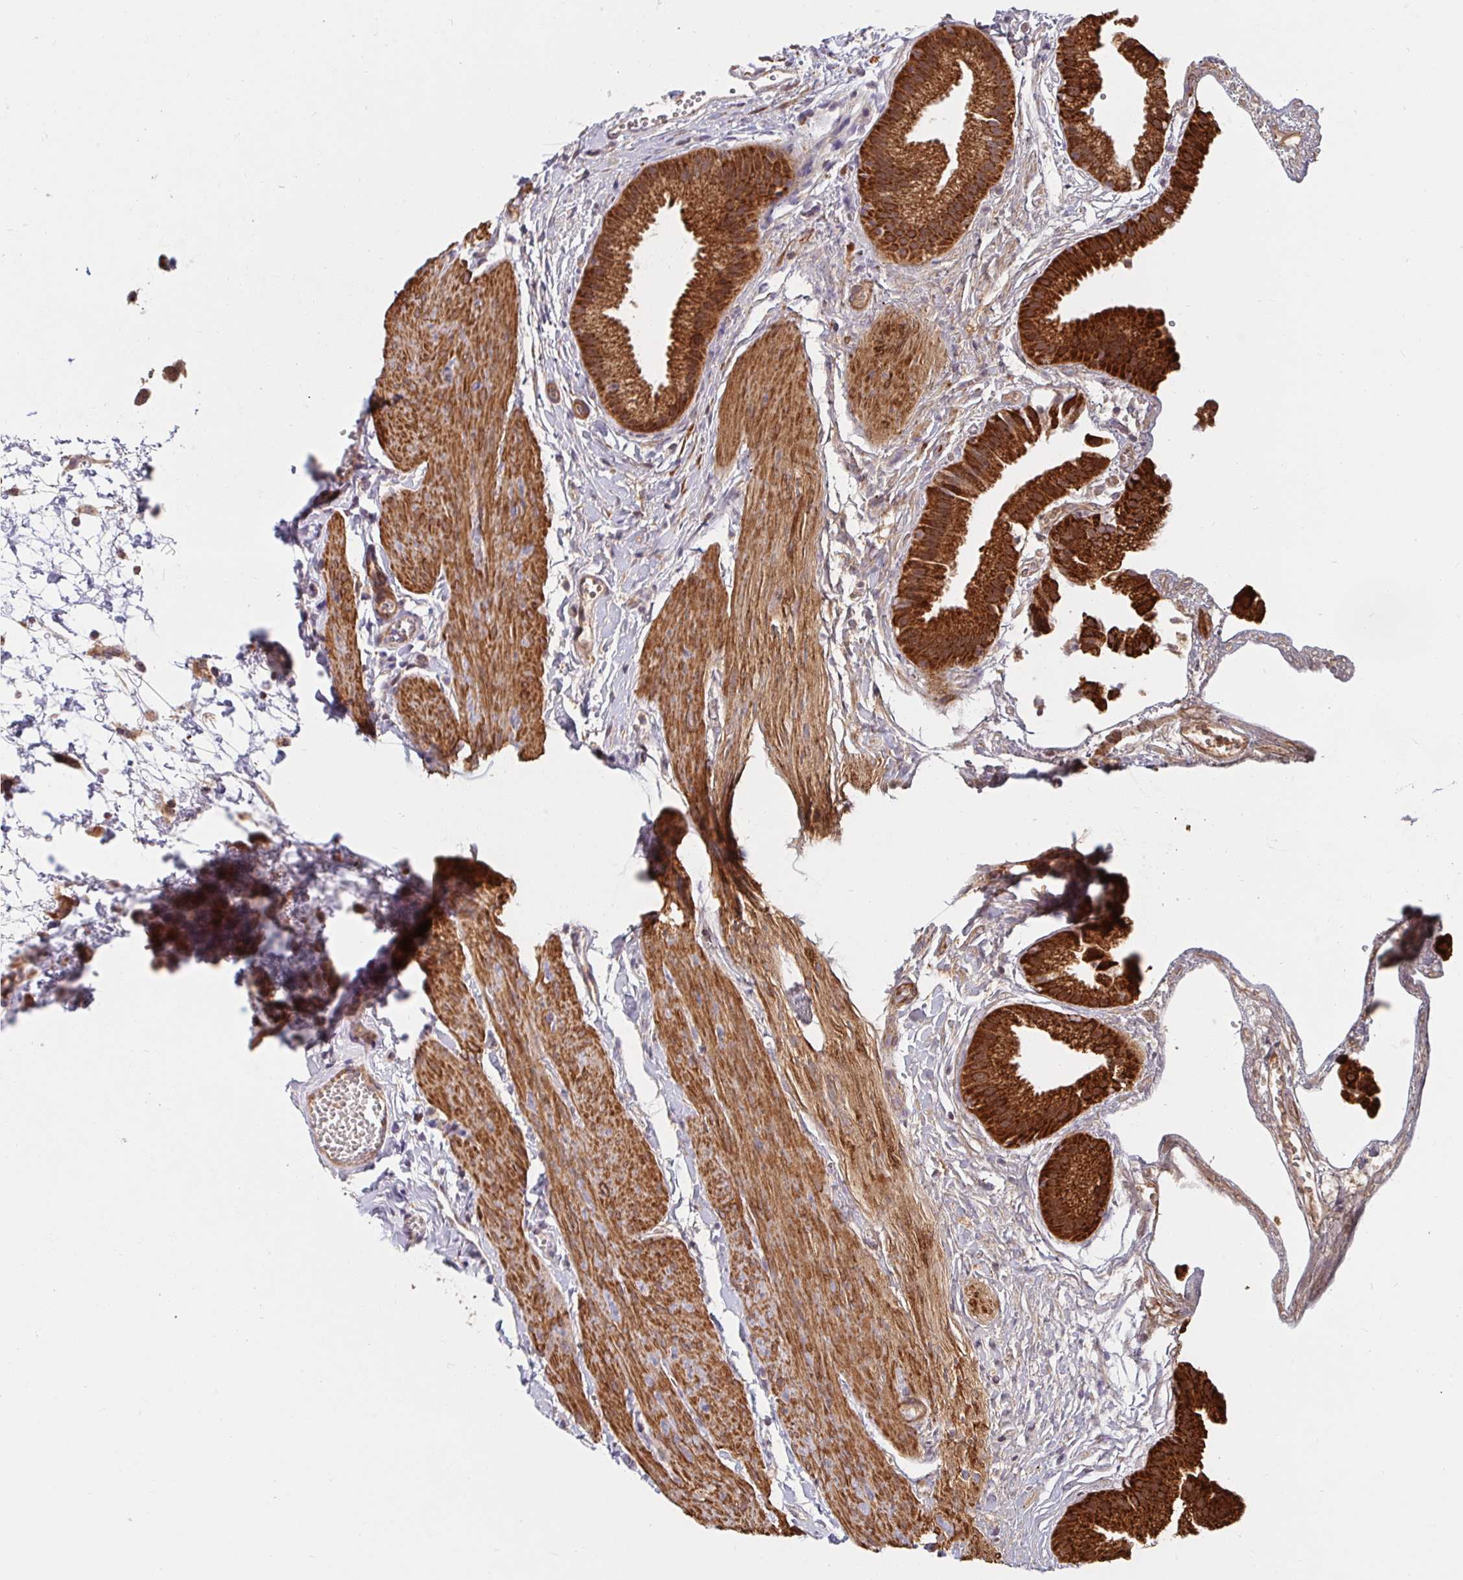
{"staining": {"intensity": "strong", "quantity": ">75%", "location": "cytoplasmic/membranous"}, "tissue": "gallbladder", "cell_type": "Glandular cells", "image_type": "normal", "snomed": [{"axis": "morphology", "description": "Normal tissue, NOS"}, {"axis": "topography", "description": "Gallbladder"}], "caption": "Gallbladder stained with a brown dye exhibits strong cytoplasmic/membranous positive expression in approximately >75% of glandular cells.", "gene": "BTF3", "patient": {"sex": "female", "age": 63}}